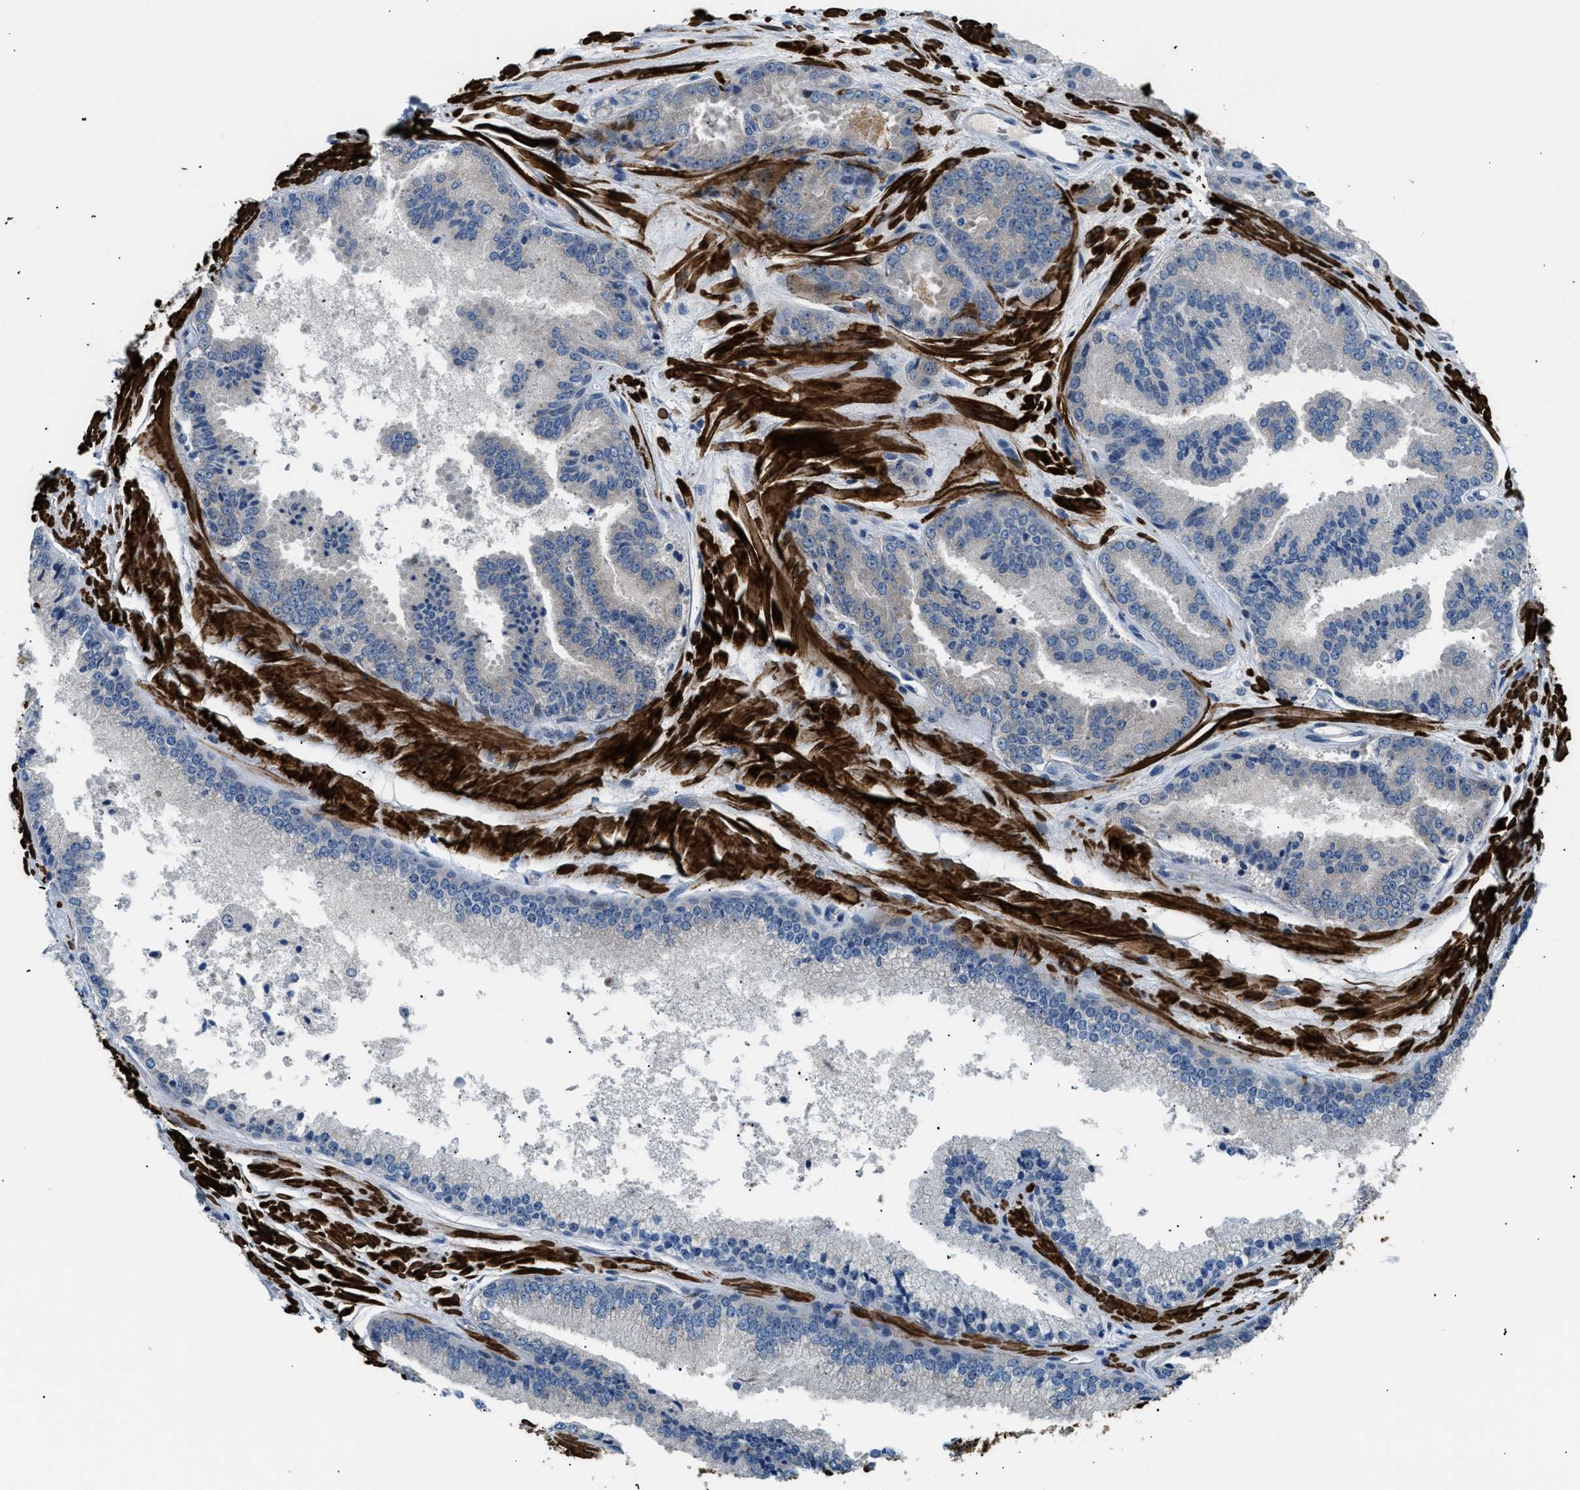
{"staining": {"intensity": "negative", "quantity": "none", "location": "none"}, "tissue": "prostate cancer", "cell_type": "Tumor cells", "image_type": "cancer", "snomed": [{"axis": "morphology", "description": "Adenocarcinoma, High grade"}, {"axis": "topography", "description": "Prostate"}], "caption": "Histopathology image shows no protein expression in tumor cells of adenocarcinoma (high-grade) (prostate) tissue. Brightfield microscopy of immunohistochemistry (IHC) stained with DAB (brown) and hematoxylin (blue), captured at high magnification.", "gene": "ICA1", "patient": {"sex": "male", "age": 65}}